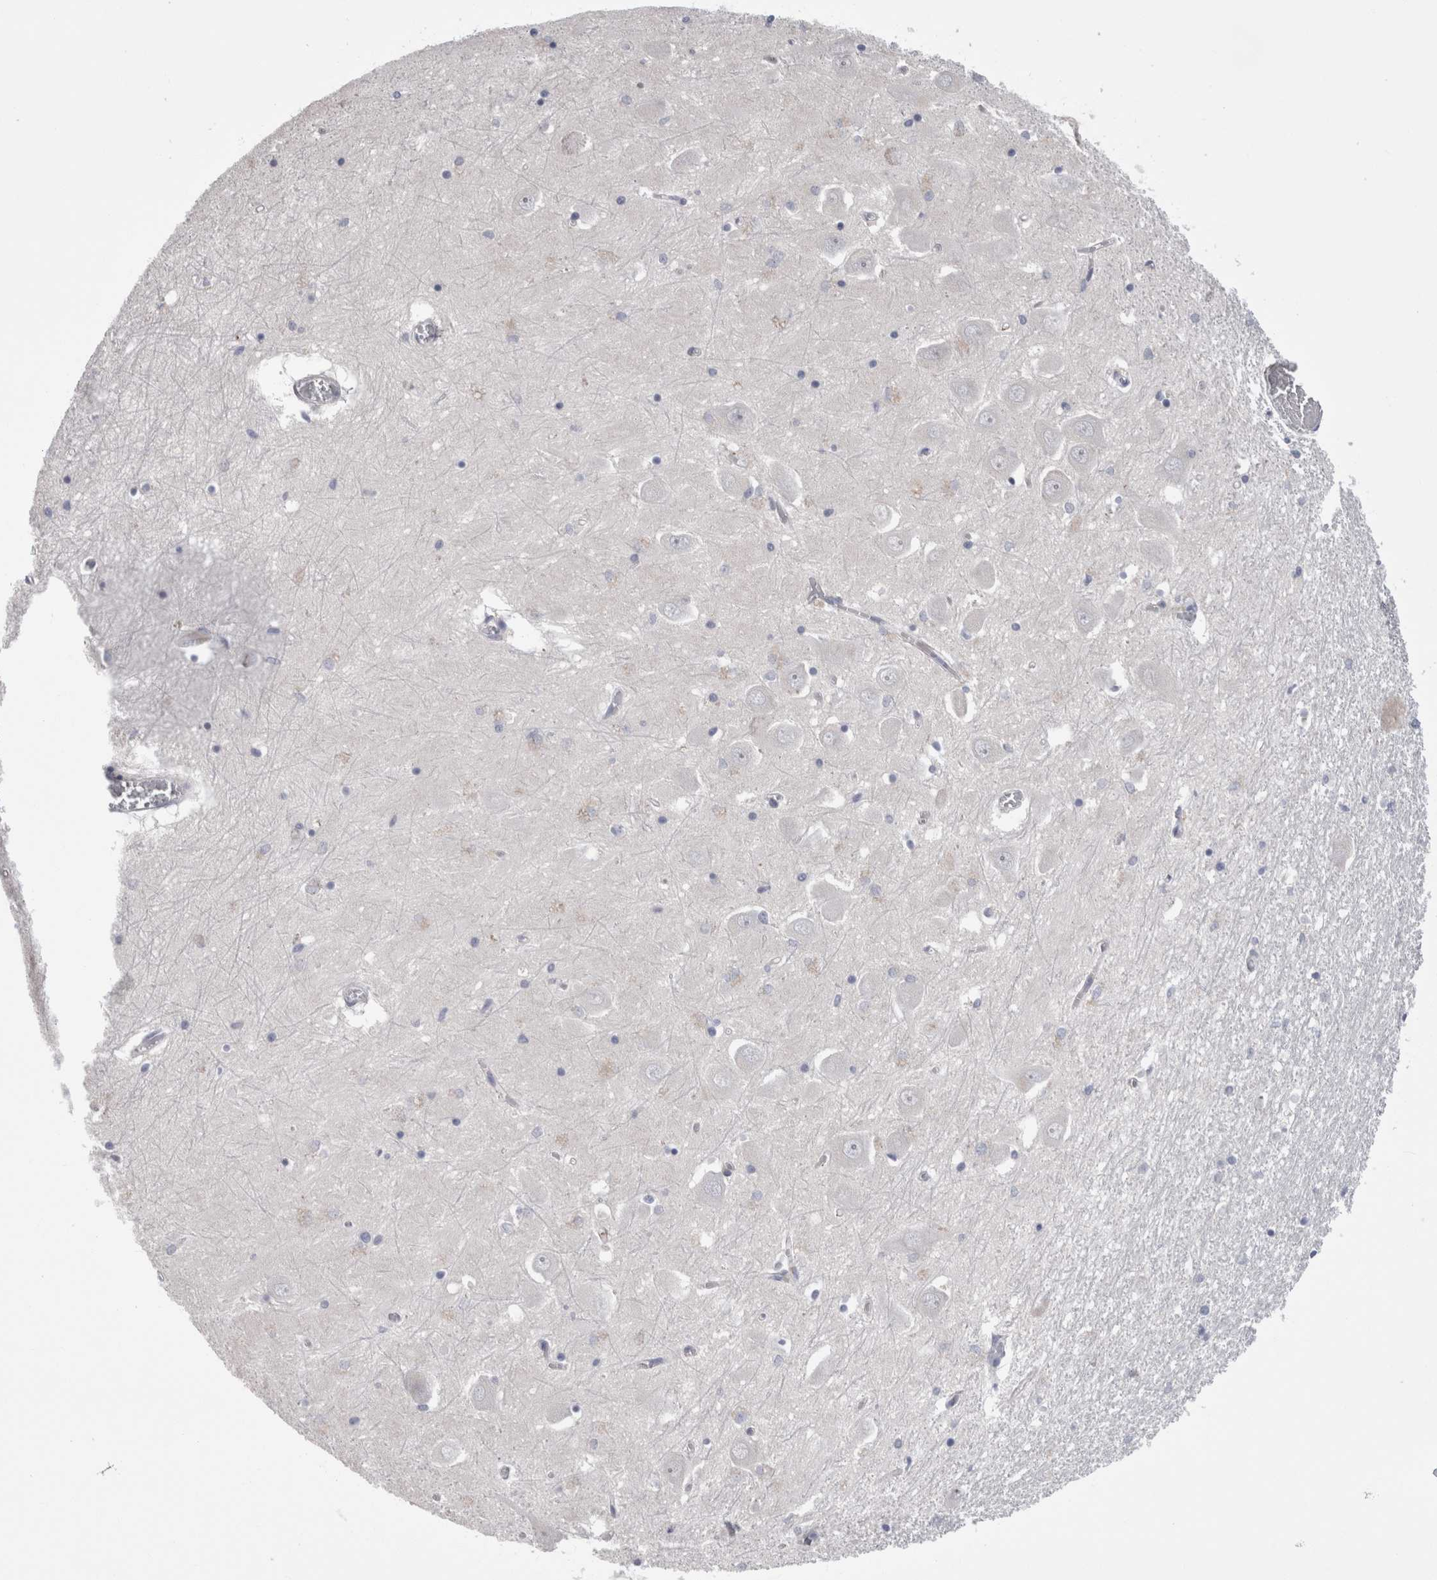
{"staining": {"intensity": "negative", "quantity": "none", "location": "none"}, "tissue": "hippocampus", "cell_type": "Glial cells", "image_type": "normal", "snomed": [{"axis": "morphology", "description": "Normal tissue, NOS"}, {"axis": "topography", "description": "Hippocampus"}], "caption": "A high-resolution micrograph shows immunohistochemistry (IHC) staining of unremarkable hippocampus, which shows no significant staining in glial cells.", "gene": "DCTN6", "patient": {"sex": "male", "age": 70}}